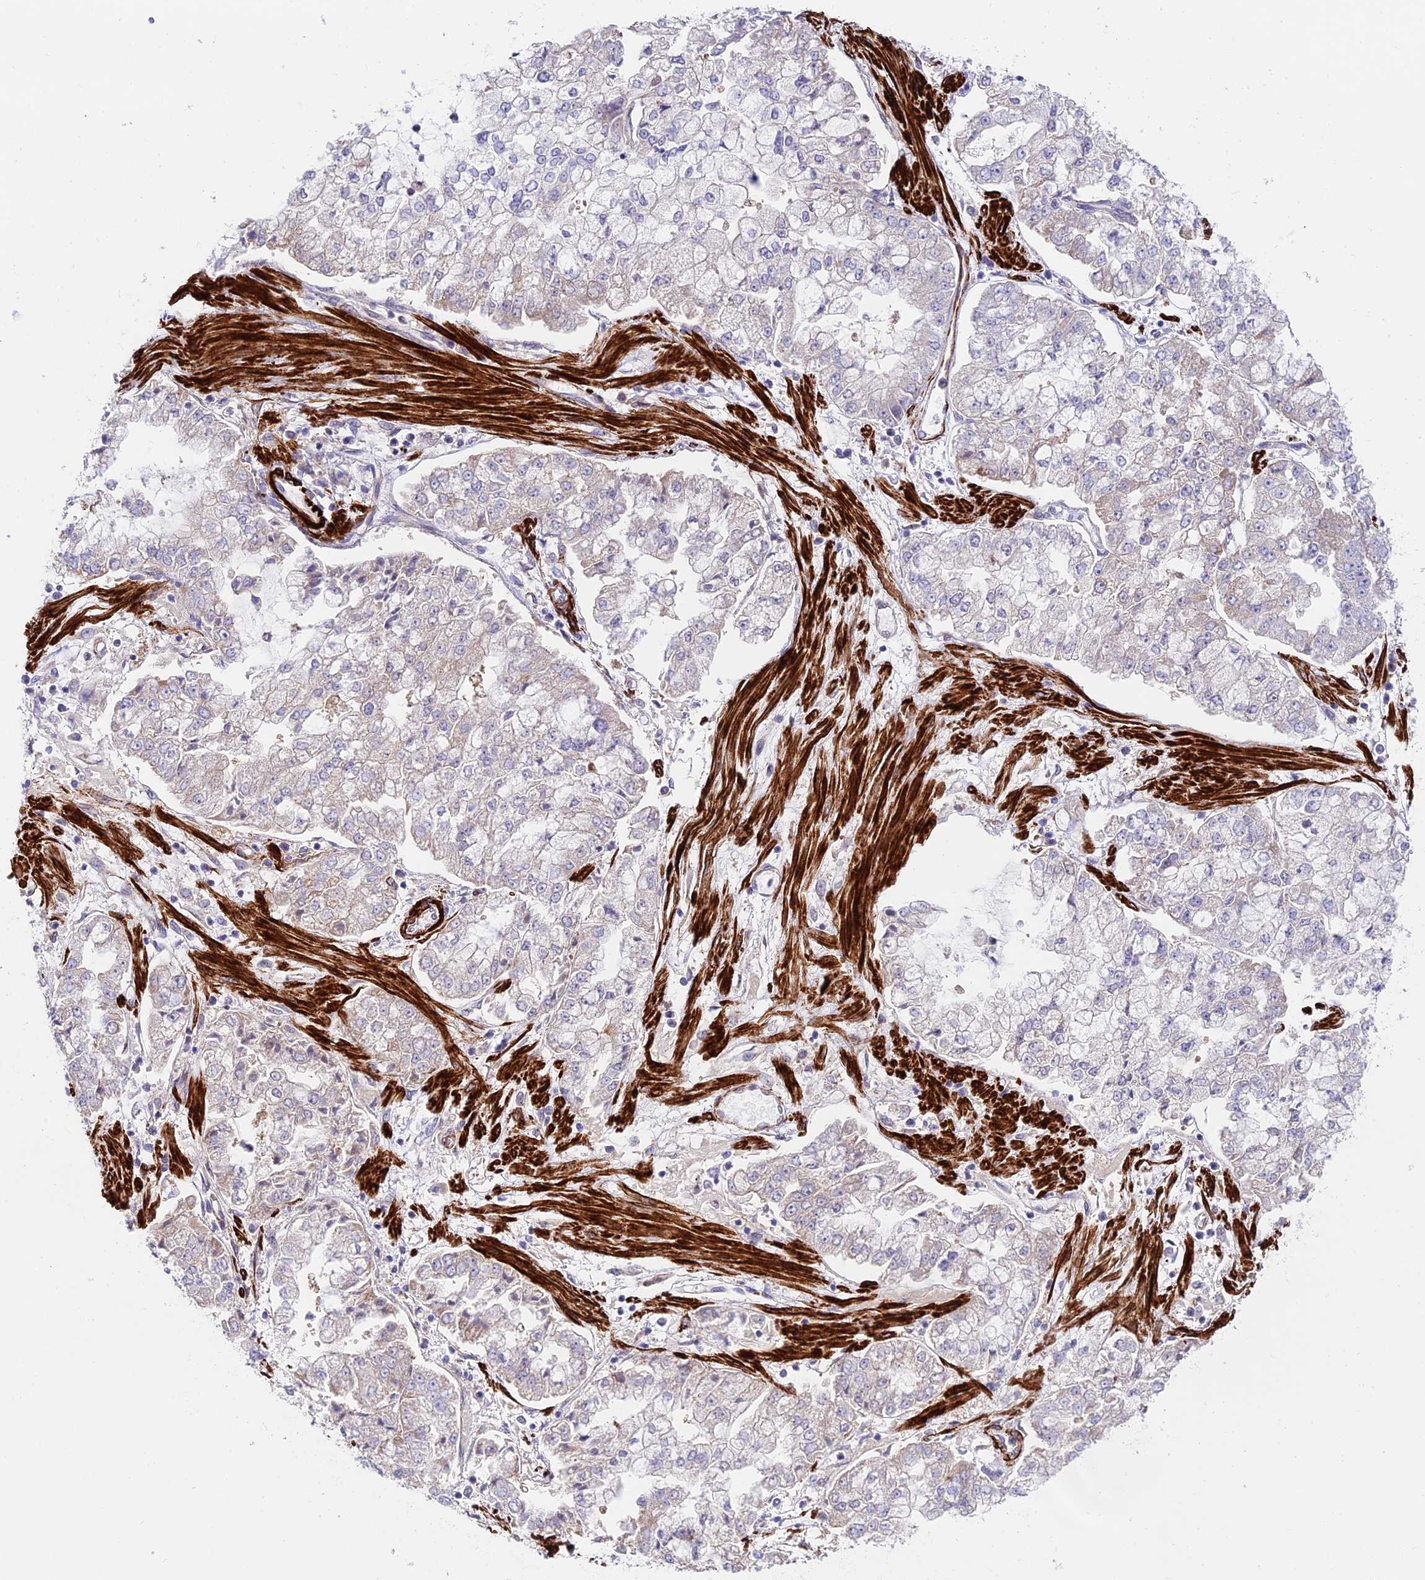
{"staining": {"intensity": "negative", "quantity": "none", "location": "none"}, "tissue": "stomach cancer", "cell_type": "Tumor cells", "image_type": "cancer", "snomed": [{"axis": "morphology", "description": "Adenocarcinoma, NOS"}, {"axis": "topography", "description": "Stomach"}], "caption": "A micrograph of human stomach adenocarcinoma is negative for staining in tumor cells.", "gene": "ANKRD50", "patient": {"sex": "male", "age": 76}}